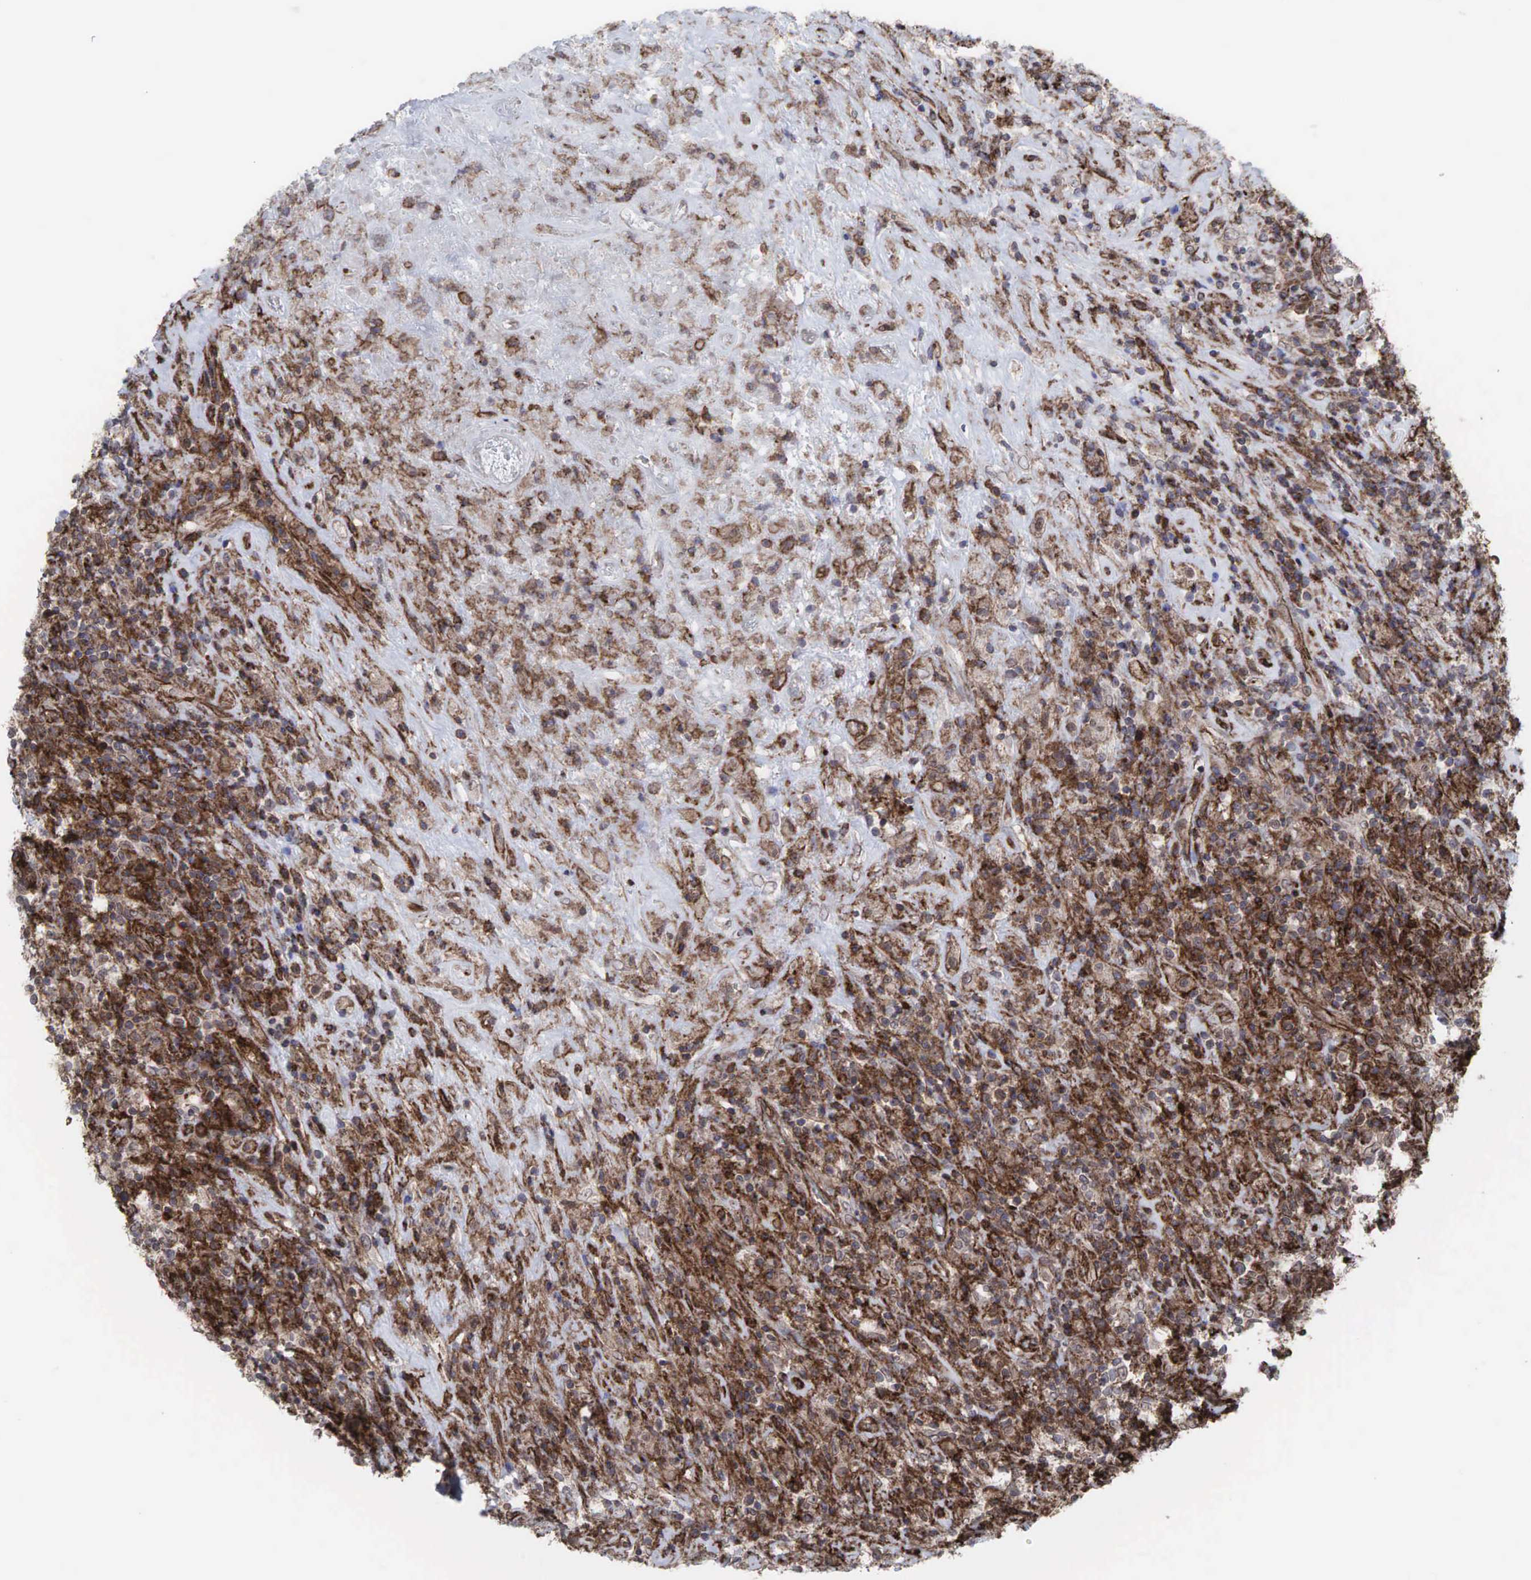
{"staining": {"intensity": "moderate", "quantity": ">75%", "location": "cytoplasmic/membranous"}, "tissue": "lymphoma", "cell_type": "Tumor cells", "image_type": "cancer", "snomed": [{"axis": "morphology", "description": "Hodgkin's disease, NOS"}, {"axis": "topography", "description": "Lymph node"}], "caption": "Immunohistochemistry histopathology image of human lymphoma stained for a protein (brown), which displays medium levels of moderate cytoplasmic/membranous staining in approximately >75% of tumor cells.", "gene": "GPRASP1", "patient": {"sex": "male", "age": 46}}